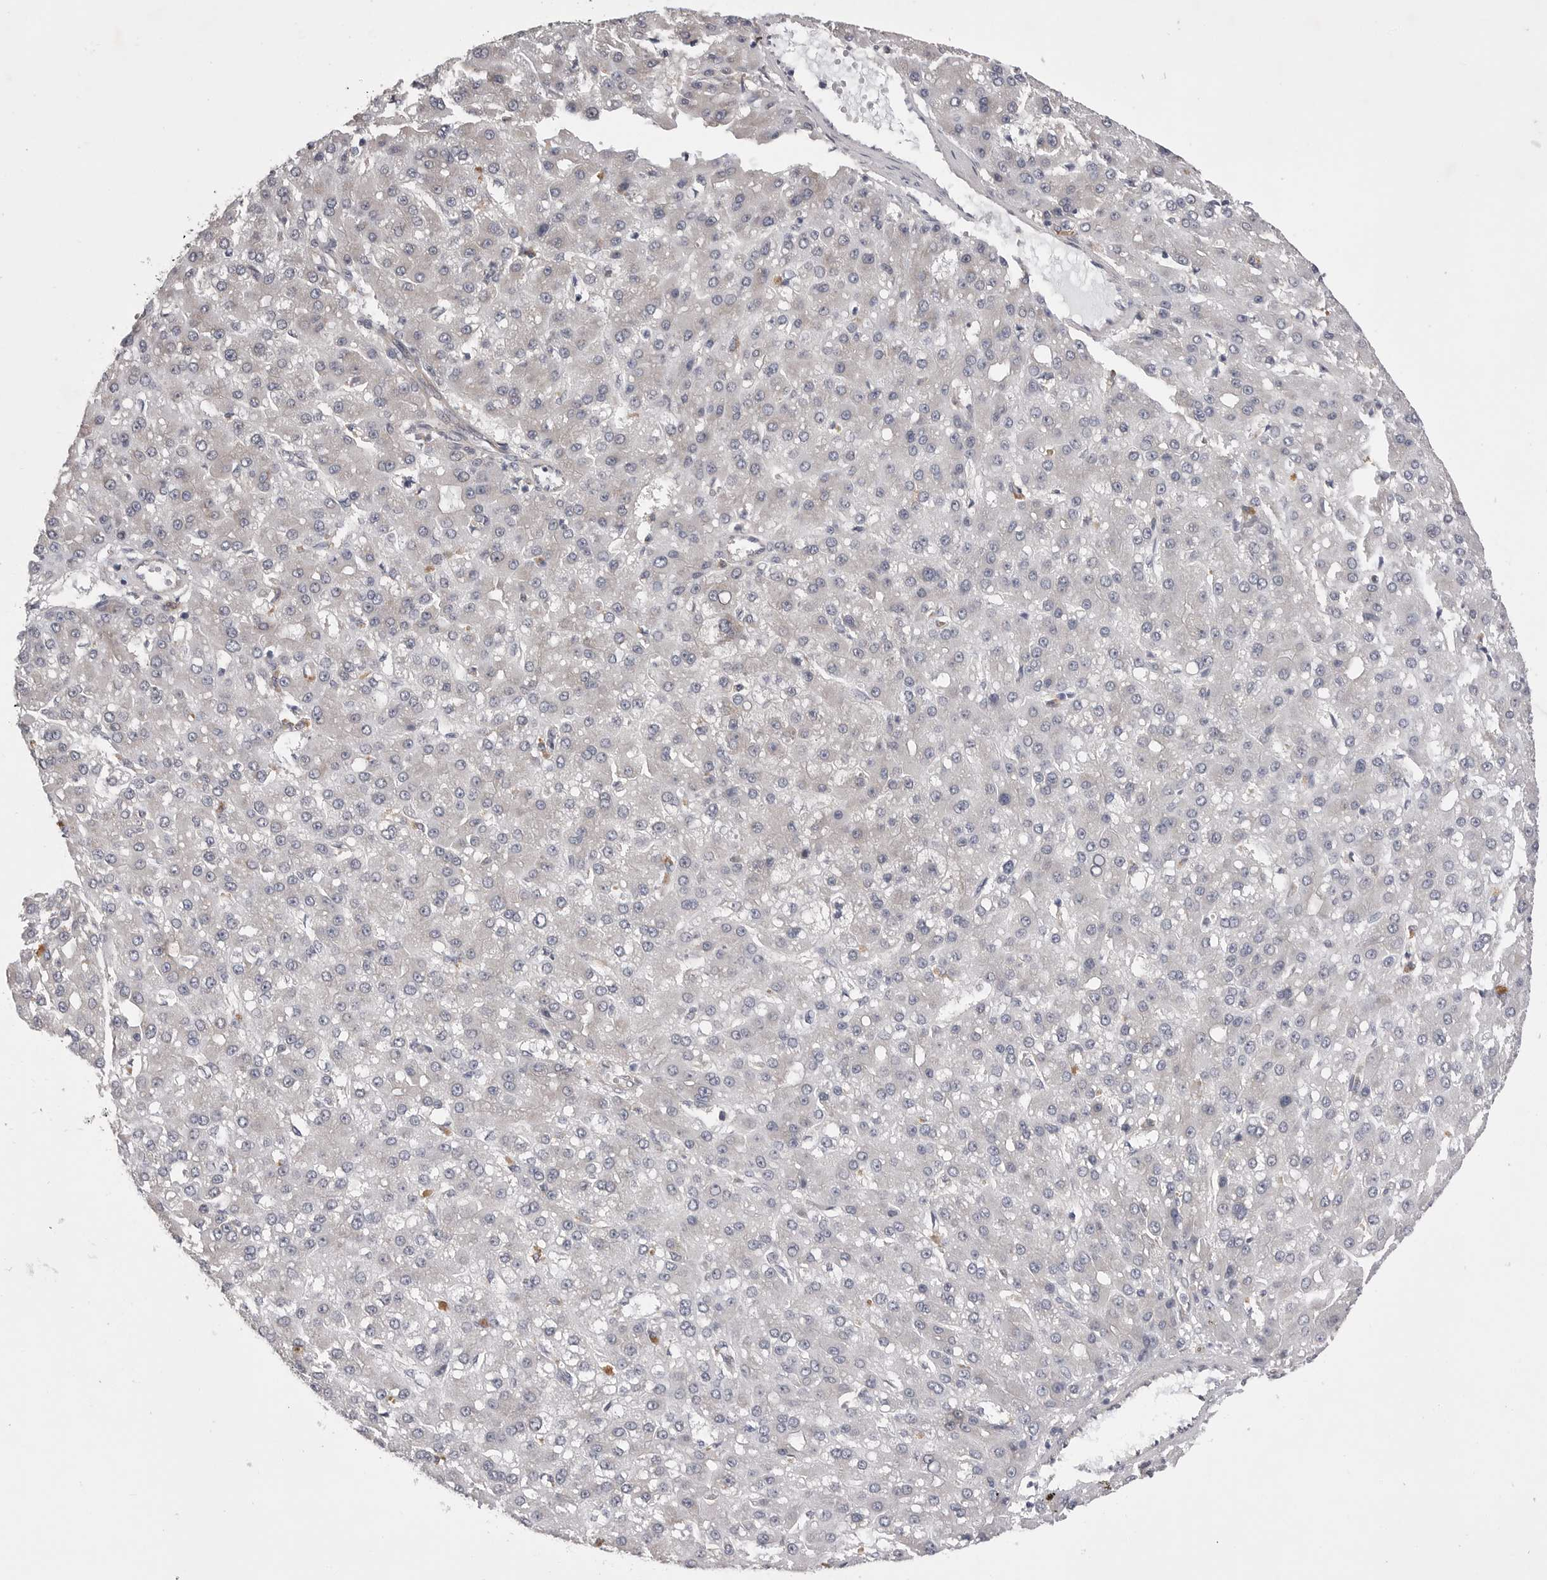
{"staining": {"intensity": "negative", "quantity": "none", "location": "none"}, "tissue": "liver cancer", "cell_type": "Tumor cells", "image_type": "cancer", "snomed": [{"axis": "morphology", "description": "Carcinoma, Hepatocellular, NOS"}, {"axis": "topography", "description": "Liver"}], "caption": "Tumor cells are negative for brown protein staining in liver cancer.", "gene": "VAC14", "patient": {"sex": "male", "age": 67}}